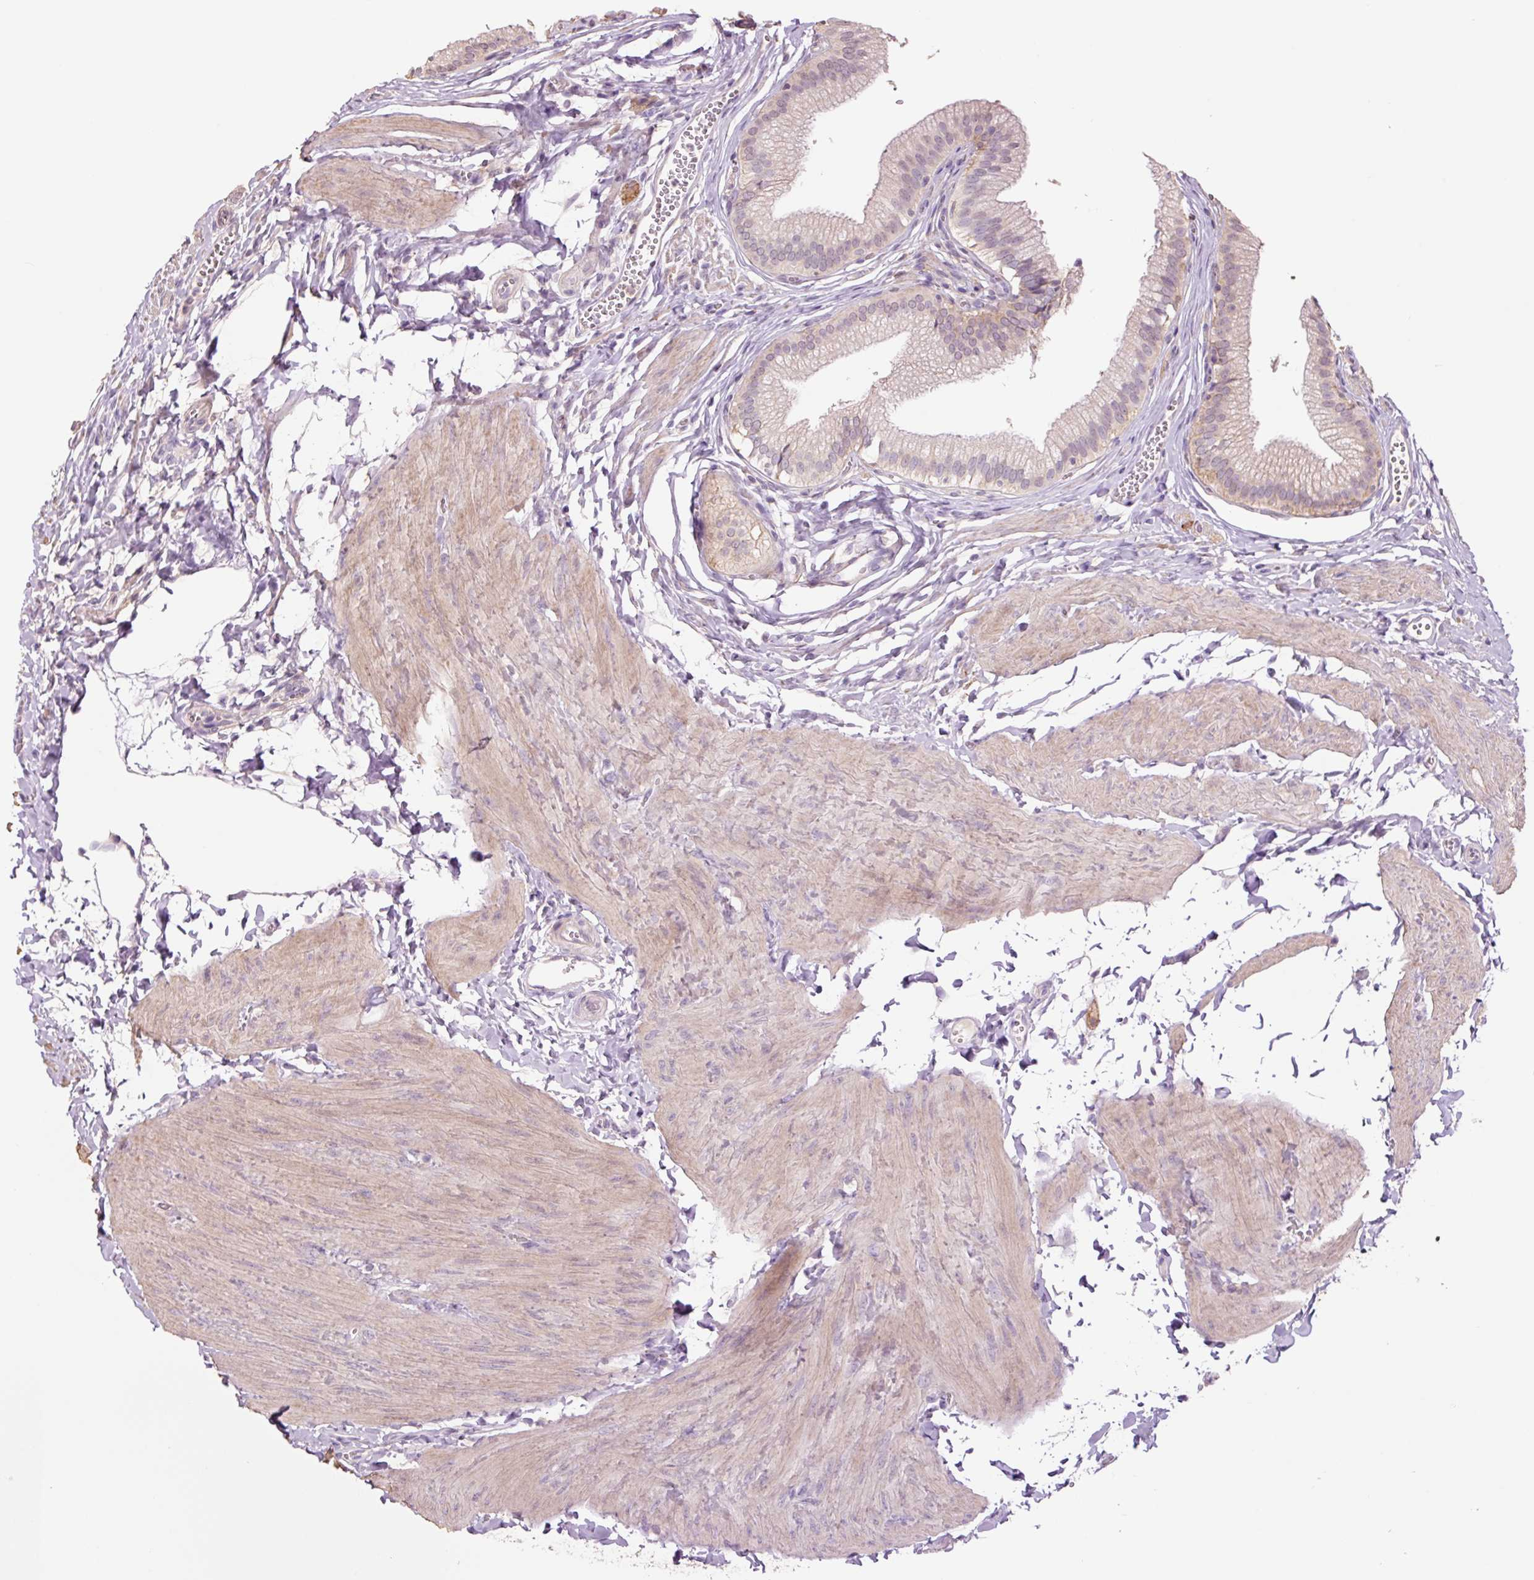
{"staining": {"intensity": "weak", "quantity": "<25%", "location": "cytoplasmic/membranous"}, "tissue": "gallbladder", "cell_type": "Glandular cells", "image_type": "normal", "snomed": [{"axis": "morphology", "description": "Normal tissue, NOS"}, {"axis": "topography", "description": "Gallbladder"}, {"axis": "topography", "description": "Peripheral nerve tissue"}], "caption": "DAB immunohistochemical staining of unremarkable gallbladder shows no significant expression in glandular cells. The staining was performed using DAB to visualize the protein expression in brown, while the nuclei were stained in blue with hematoxylin (Magnification: 20x).", "gene": "SLC1A4", "patient": {"sex": "male", "age": 17}}